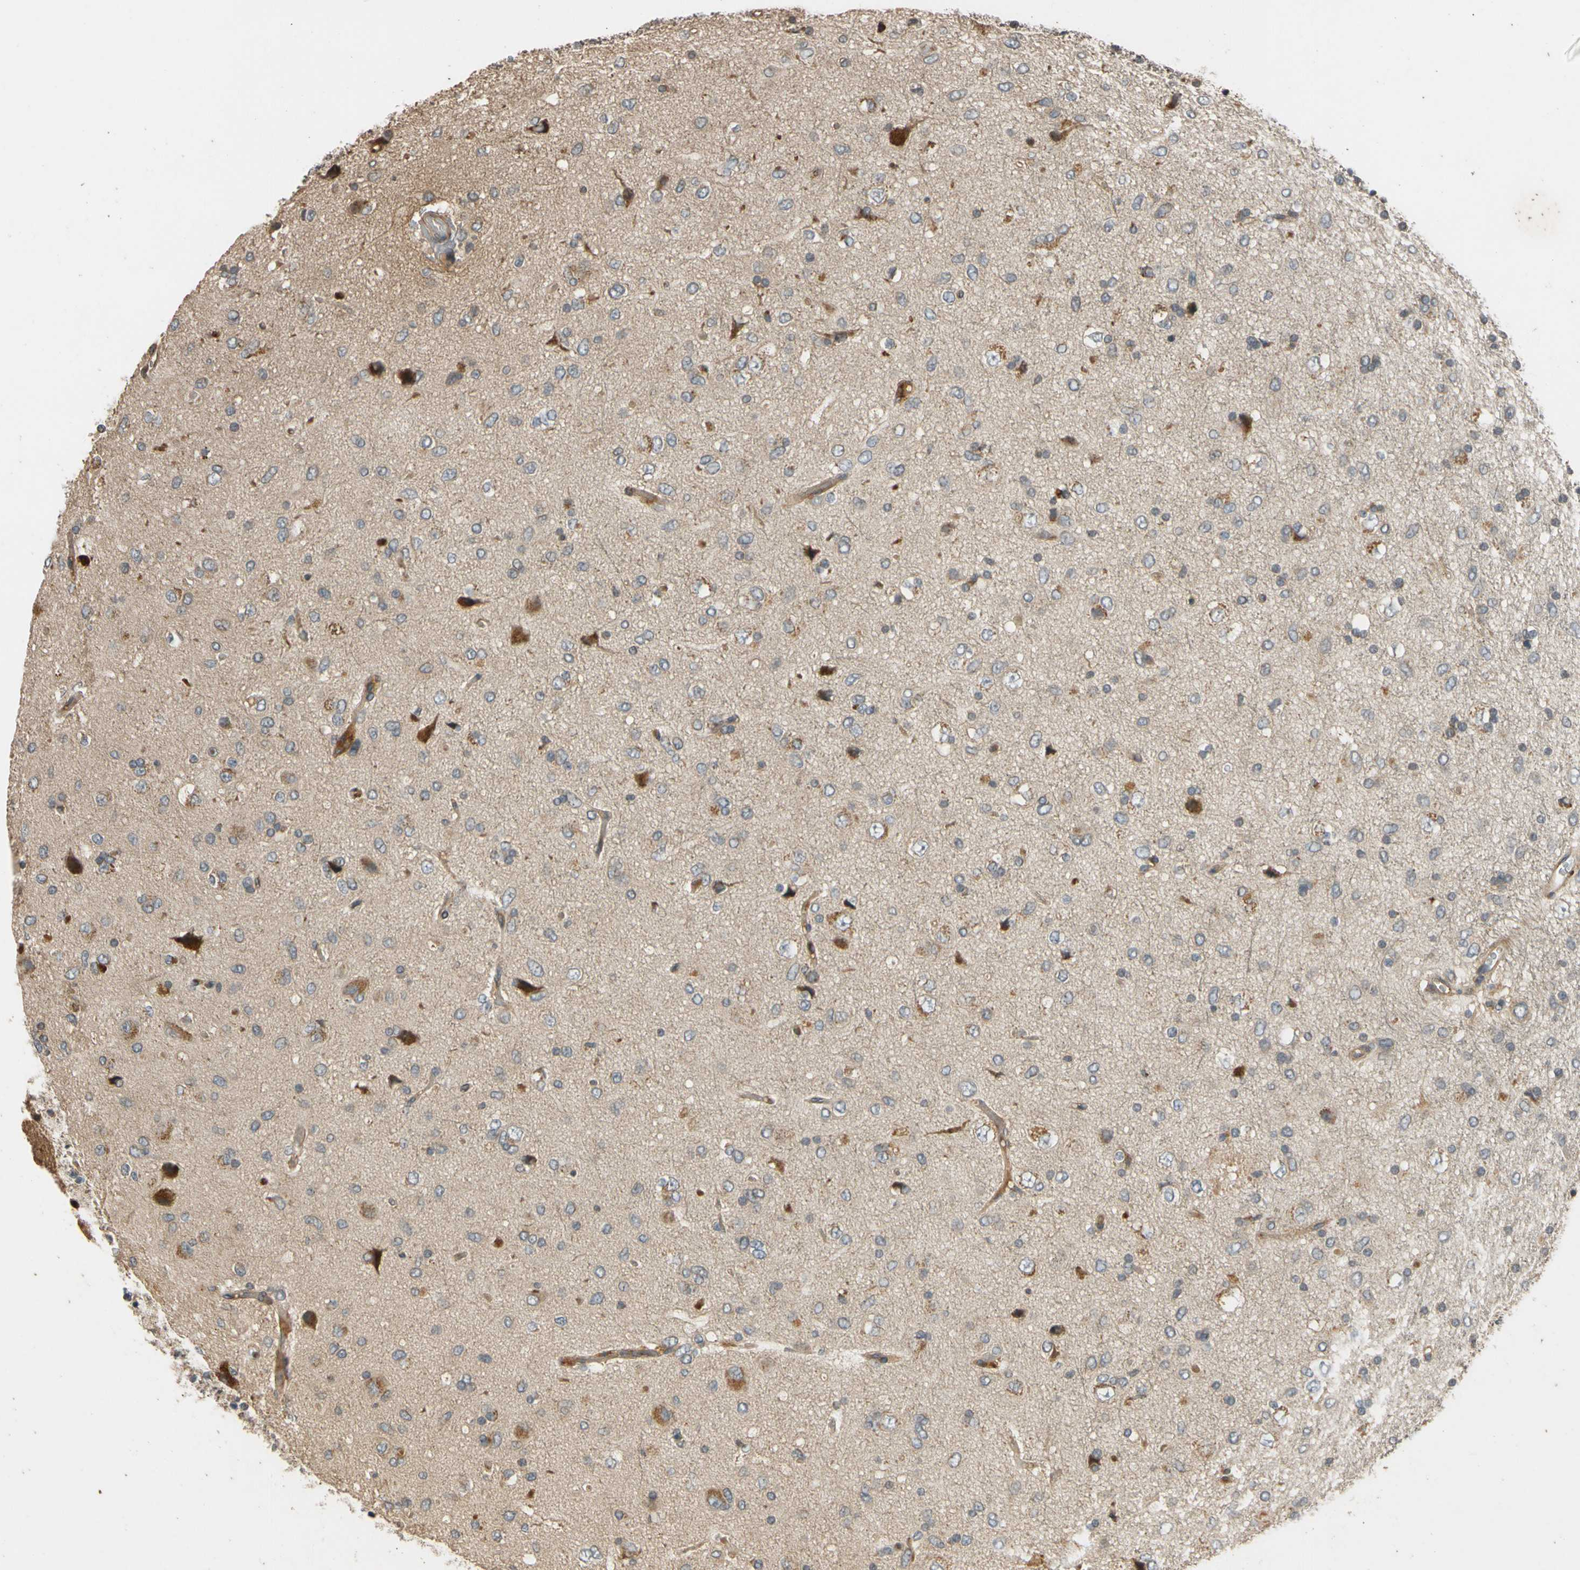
{"staining": {"intensity": "negative", "quantity": "none", "location": "none"}, "tissue": "glioma", "cell_type": "Tumor cells", "image_type": "cancer", "snomed": [{"axis": "morphology", "description": "Glioma, malignant, Low grade"}, {"axis": "topography", "description": "Brain"}], "caption": "Tumor cells are negative for brown protein staining in glioma.", "gene": "ATP2C1", "patient": {"sex": "male", "age": 77}}